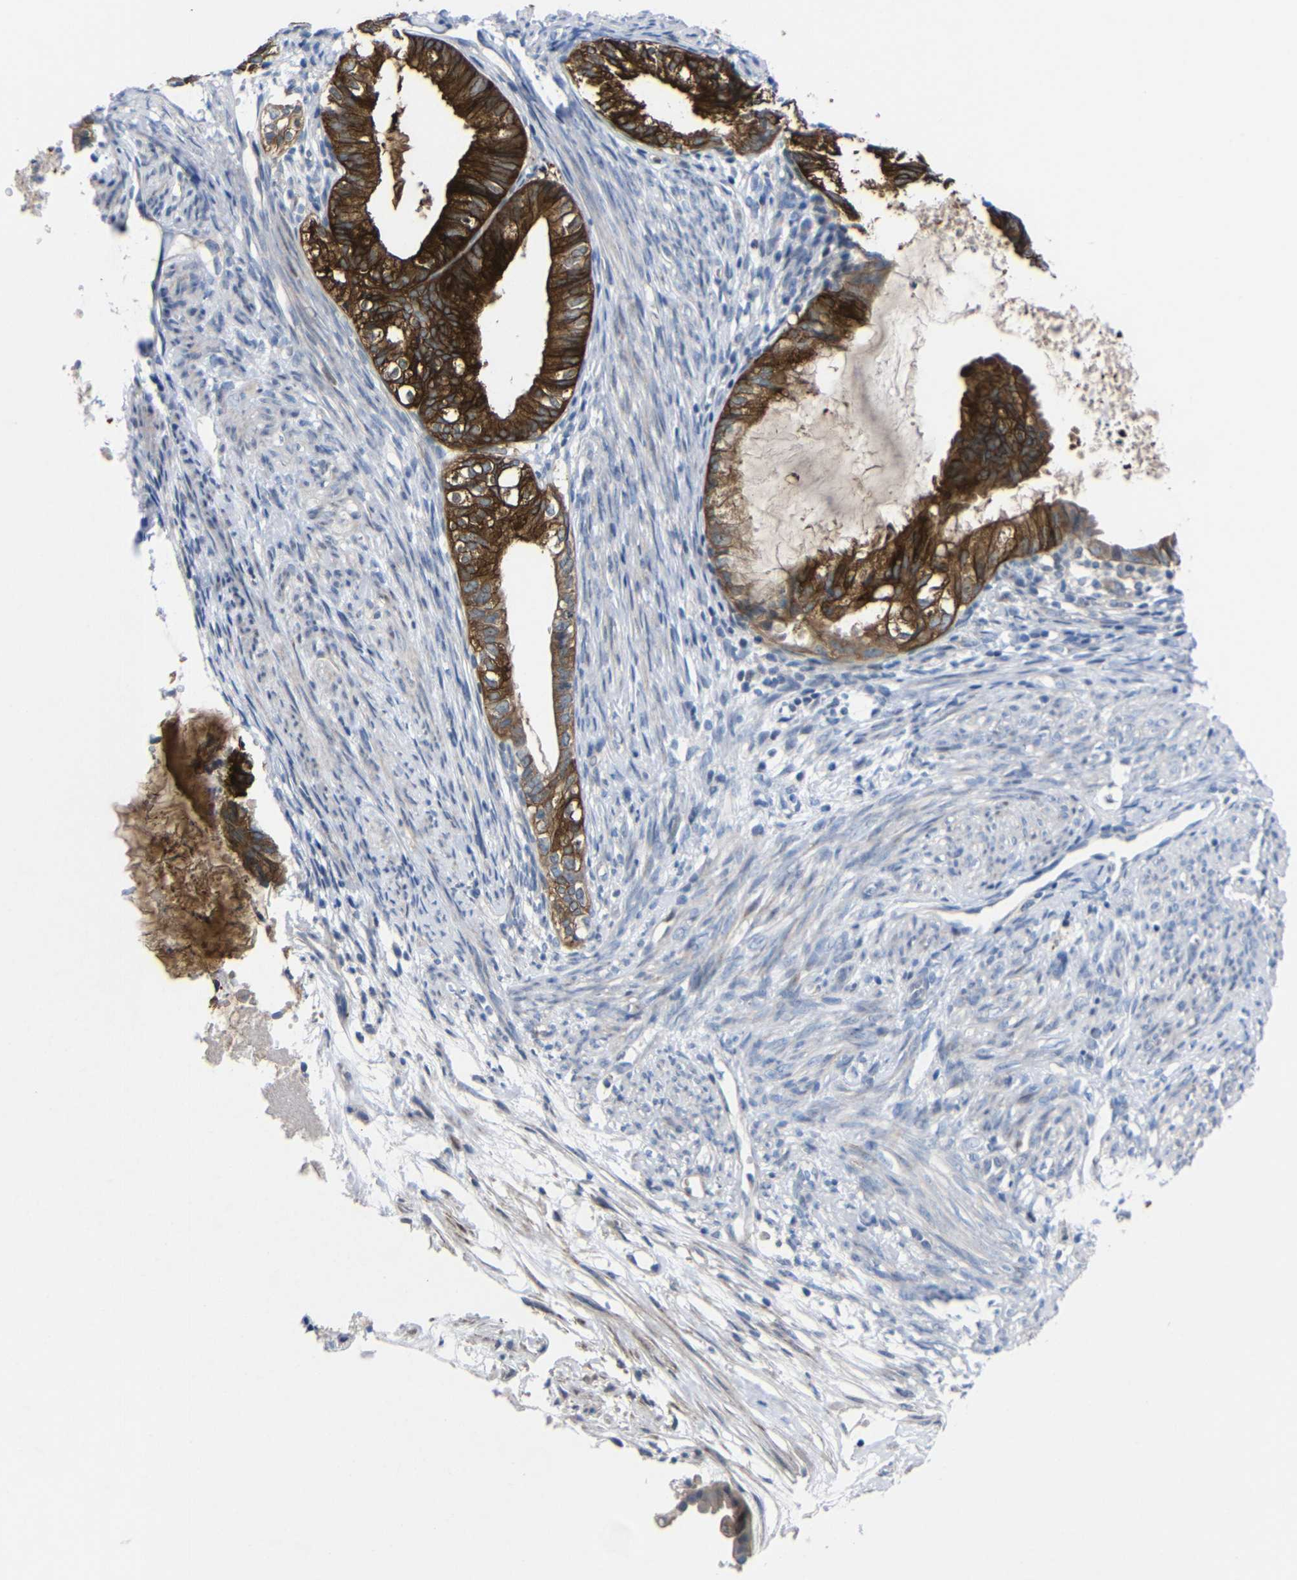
{"staining": {"intensity": "strong", "quantity": ">75%", "location": "cytoplasmic/membranous"}, "tissue": "cervical cancer", "cell_type": "Tumor cells", "image_type": "cancer", "snomed": [{"axis": "morphology", "description": "Normal tissue, NOS"}, {"axis": "morphology", "description": "Adenocarcinoma, NOS"}, {"axis": "topography", "description": "Cervix"}, {"axis": "topography", "description": "Endometrium"}], "caption": "Cervical cancer (adenocarcinoma) tissue demonstrates strong cytoplasmic/membranous staining in approximately >75% of tumor cells", "gene": "CMTM1", "patient": {"sex": "female", "age": 86}}